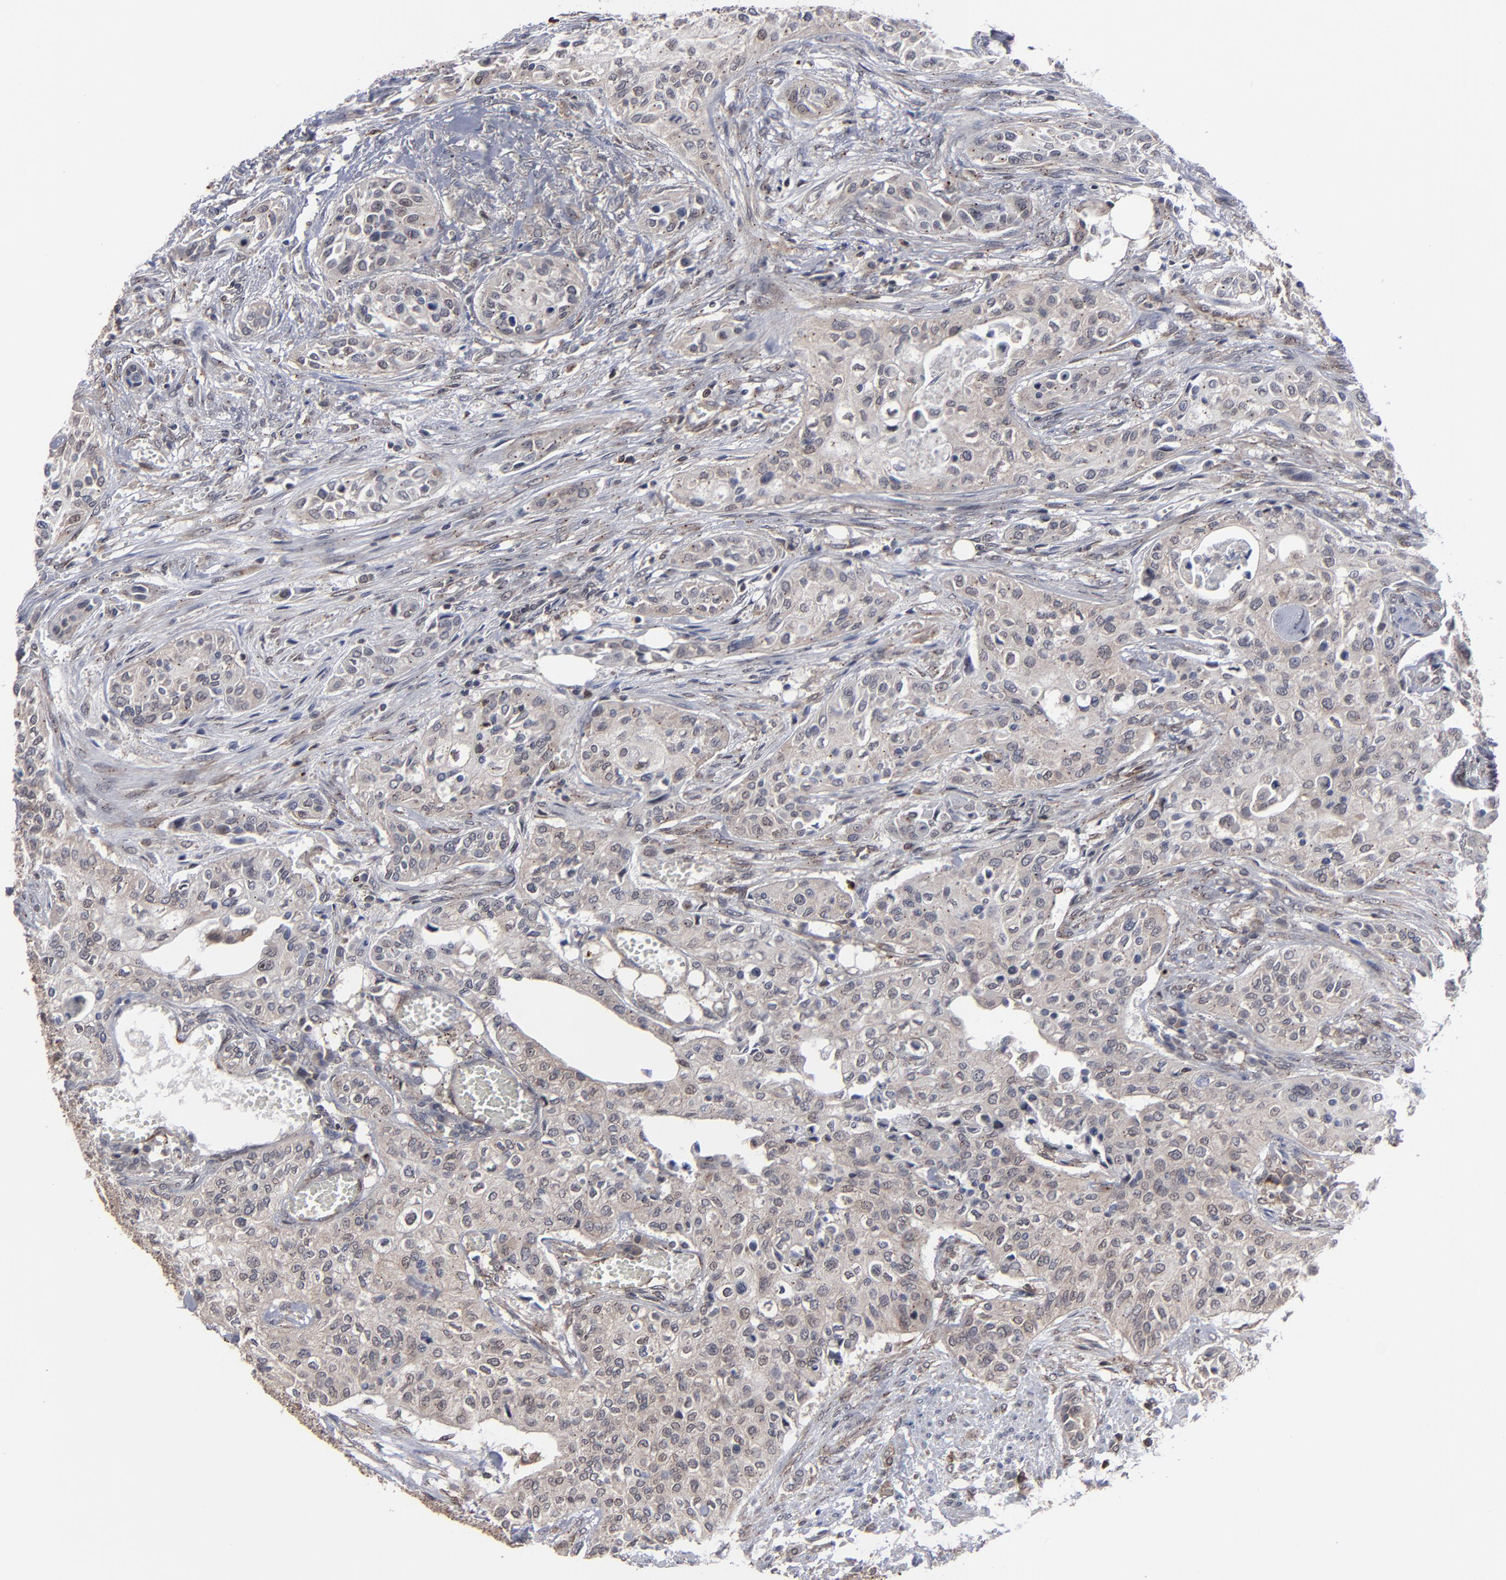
{"staining": {"intensity": "moderate", "quantity": ">75%", "location": "cytoplasmic/membranous,nuclear"}, "tissue": "urothelial cancer", "cell_type": "Tumor cells", "image_type": "cancer", "snomed": [{"axis": "morphology", "description": "Urothelial carcinoma, High grade"}, {"axis": "topography", "description": "Urinary bladder"}], "caption": "Urothelial carcinoma (high-grade) stained for a protein exhibits moderate cytoplasmic/membranous and nuclear positivity in tumor cells.", "gene": "KIAA2026", "patient": {"sex": "male", "age": 74}}